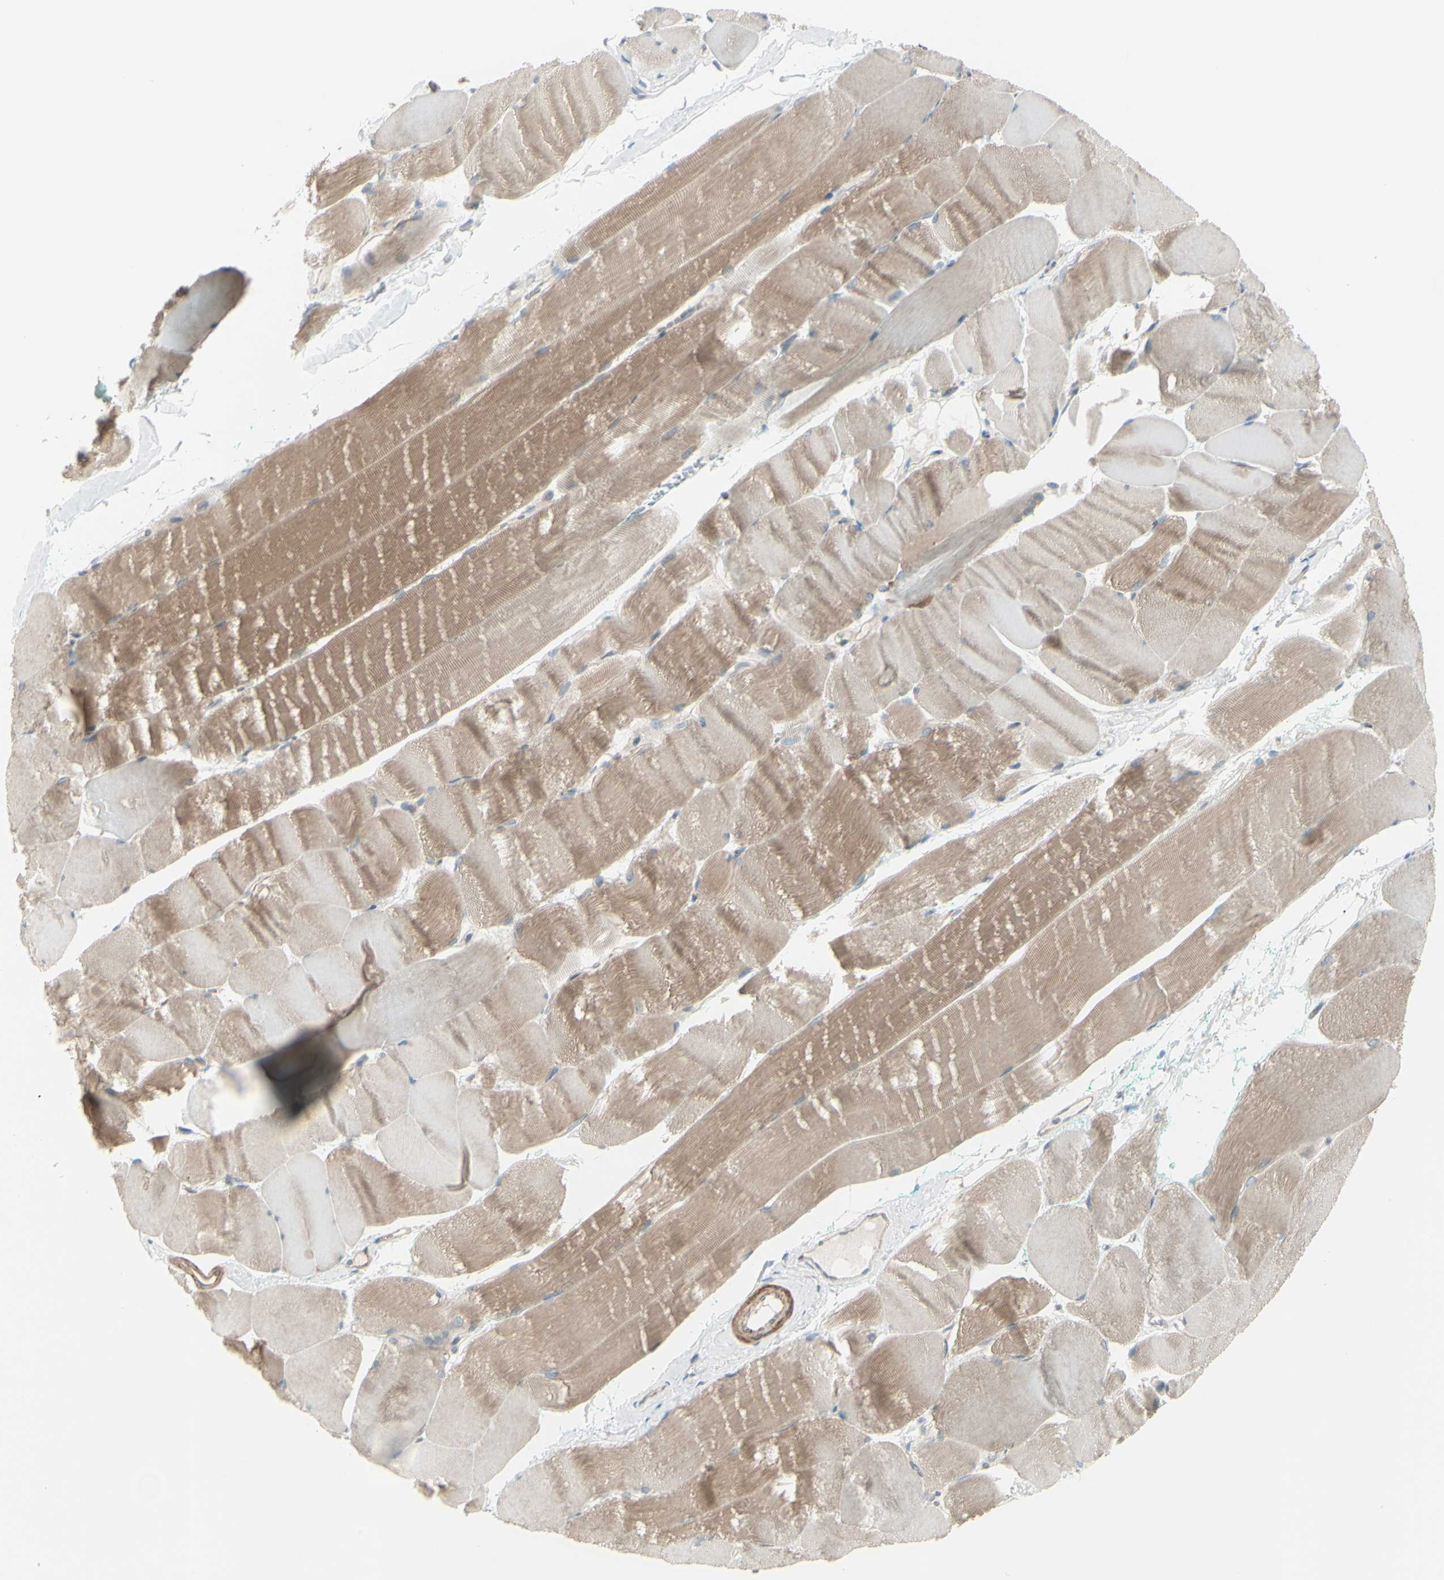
{"staining": {"intensity": "moderate", "quantity": ">75%", "location": "cytoplasmic/membranous"}, "tissue": "skeletal muscle", "cell_type": "Myocytes", "image_type": "normal", "snomed": [{"axis": "morphology", "description": "Normal tissue, NOS"}, {"axis": "morphology", "description": "Squamous cell carcinoma, NOS"}, {"axis": "topography", "description": "Skeletal muscle"}], "caption": "Myocytes show medium levels of moderate cytoplasmic/membranous expression in approximately >75% of cells in normal human skeletal muscle. (Brightfield microscopy of DAB IHC at high magnification).", "gene": "LRRK1", "patient": {"sex": "male", "age": 51}}